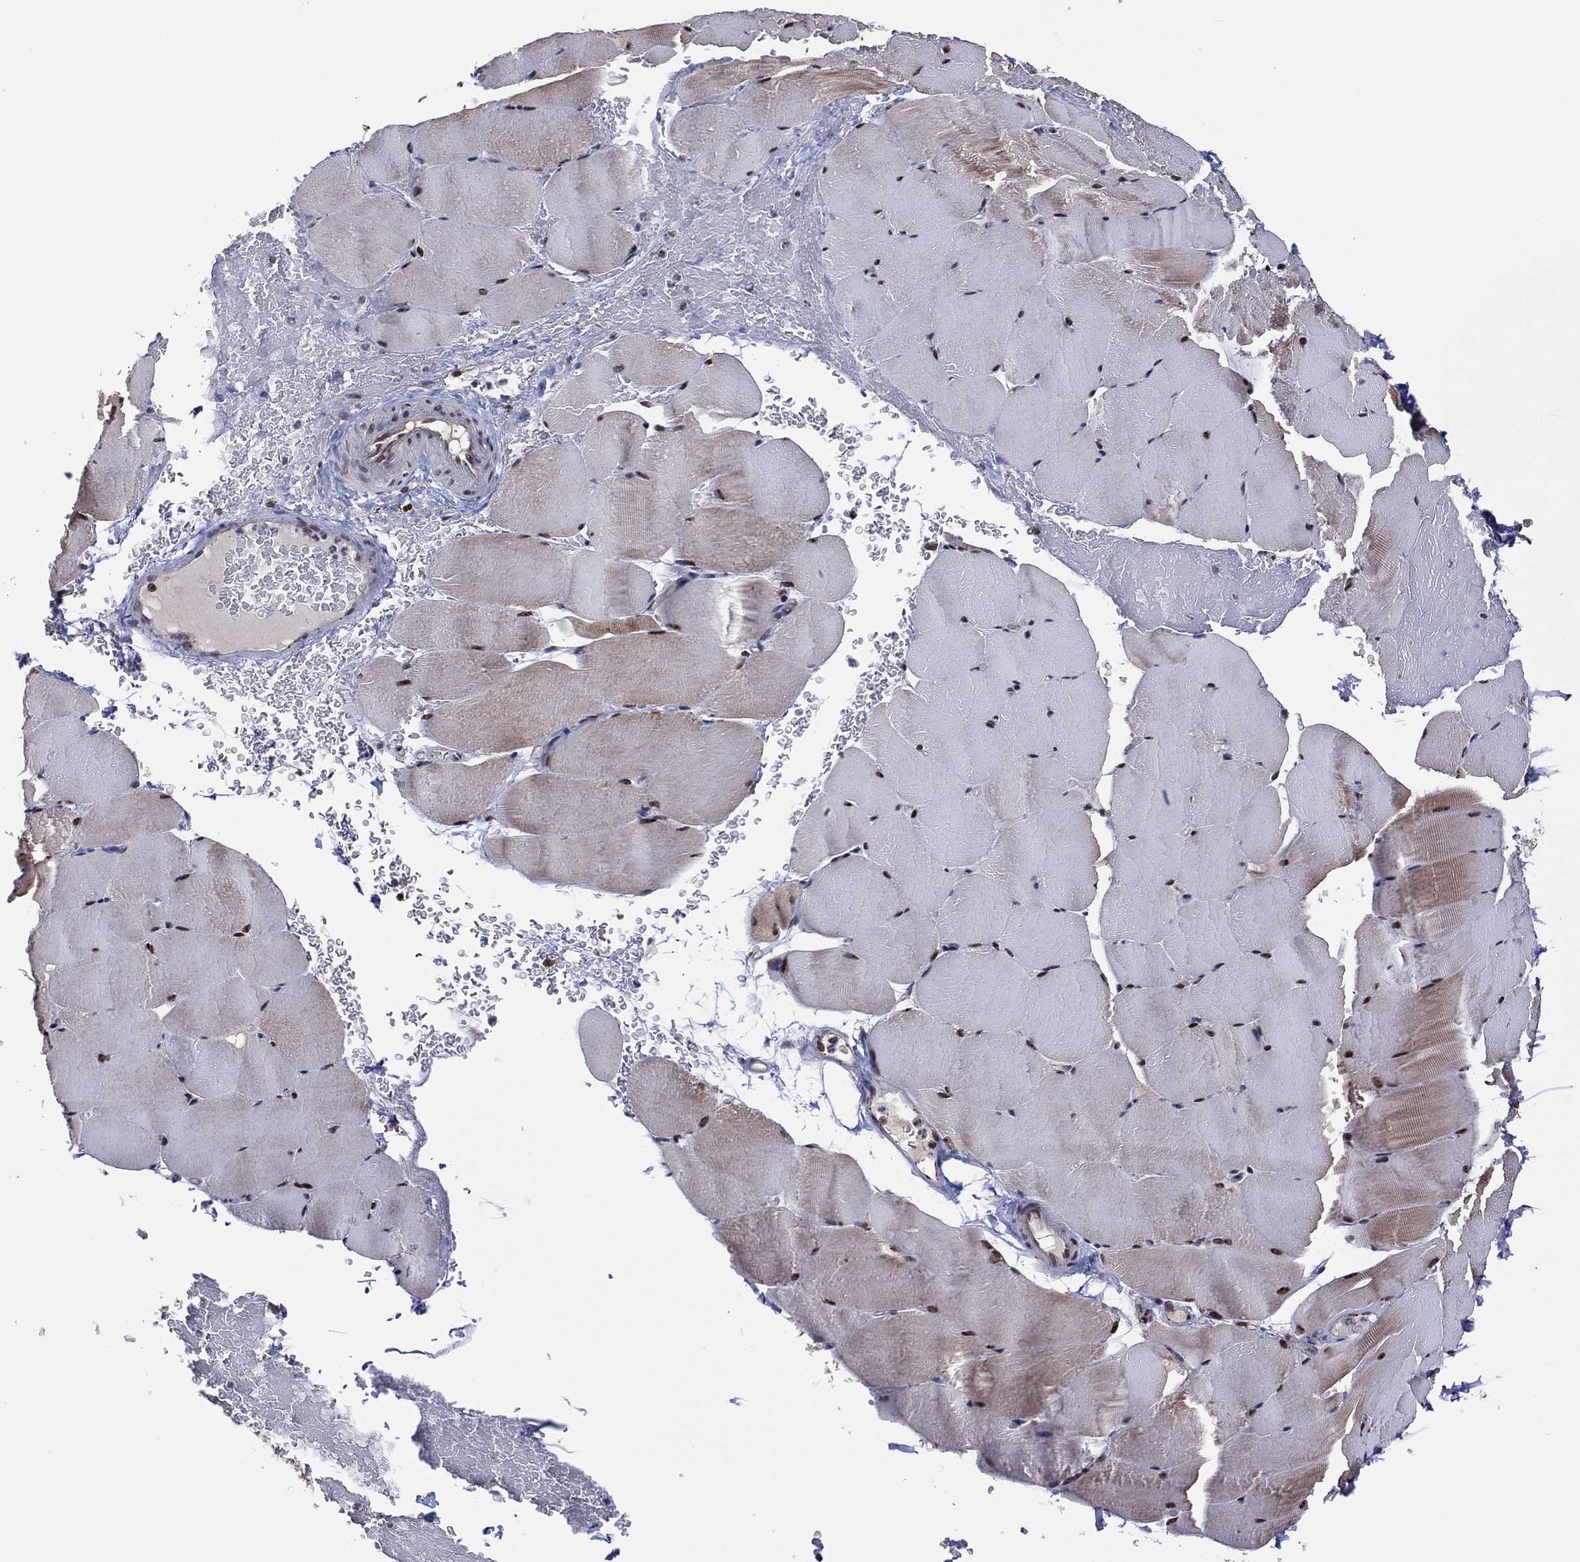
{"staining": {"intensity": "negative", "quantity": "none", "location": "none"}, "tissue": "skeletal muscle", "cell_type": "Myocytes", "image_type": "normal", "snomed": [{"axis": "morphology", "description": "Normal tissue, NOS"}, {"axis": "topography", "description": "Skeletal muscle"}], "caption": "DAB immunohistochemical staining of normal human skeletal muscle displays no significant staining in myocytes. (DAB (3,3'-diaminobenzidine) immunohistochemistry, high magnification).", "gene": "PIDD1", "patient": {"sex": "female", "age": 37}}